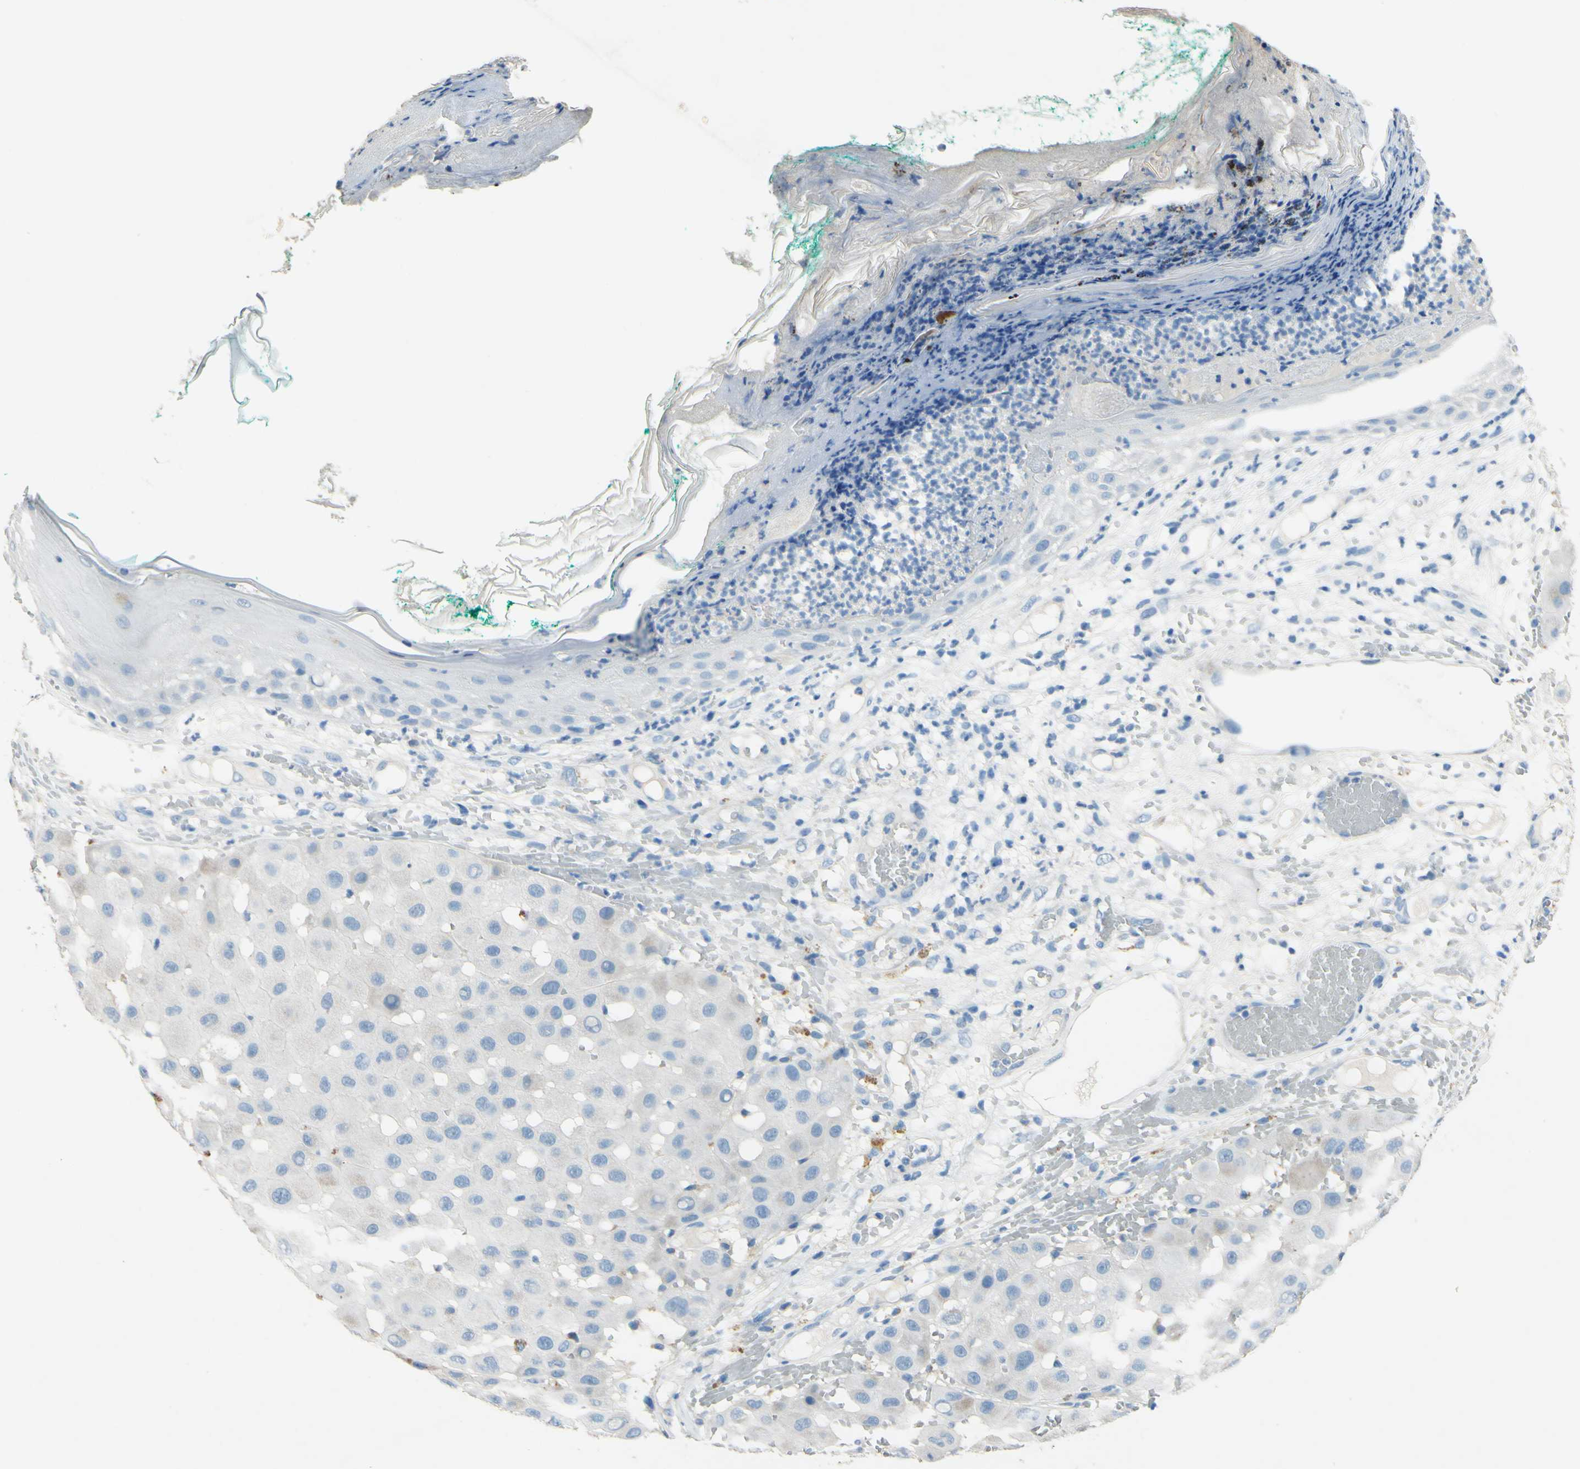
{"staining": {"intensity": "negative", "quantity": "none", "location": "none"}, "tissue": "melanoma", "cell_type": "Tumor cells", "image_type": "cancer", "snomed": [{"axis": "morphology", "description": "Malignant melanoma, NOS"}, {"axis": "topography", "description": "Skin"}], "caption": "The image reveals no significant positivity in tumor cells of melanoma. (DAB immunohistochemistry with hematoxylin counter stain).", "gene": "CDH10", "patient": {"sex": "female", "age": 81}}